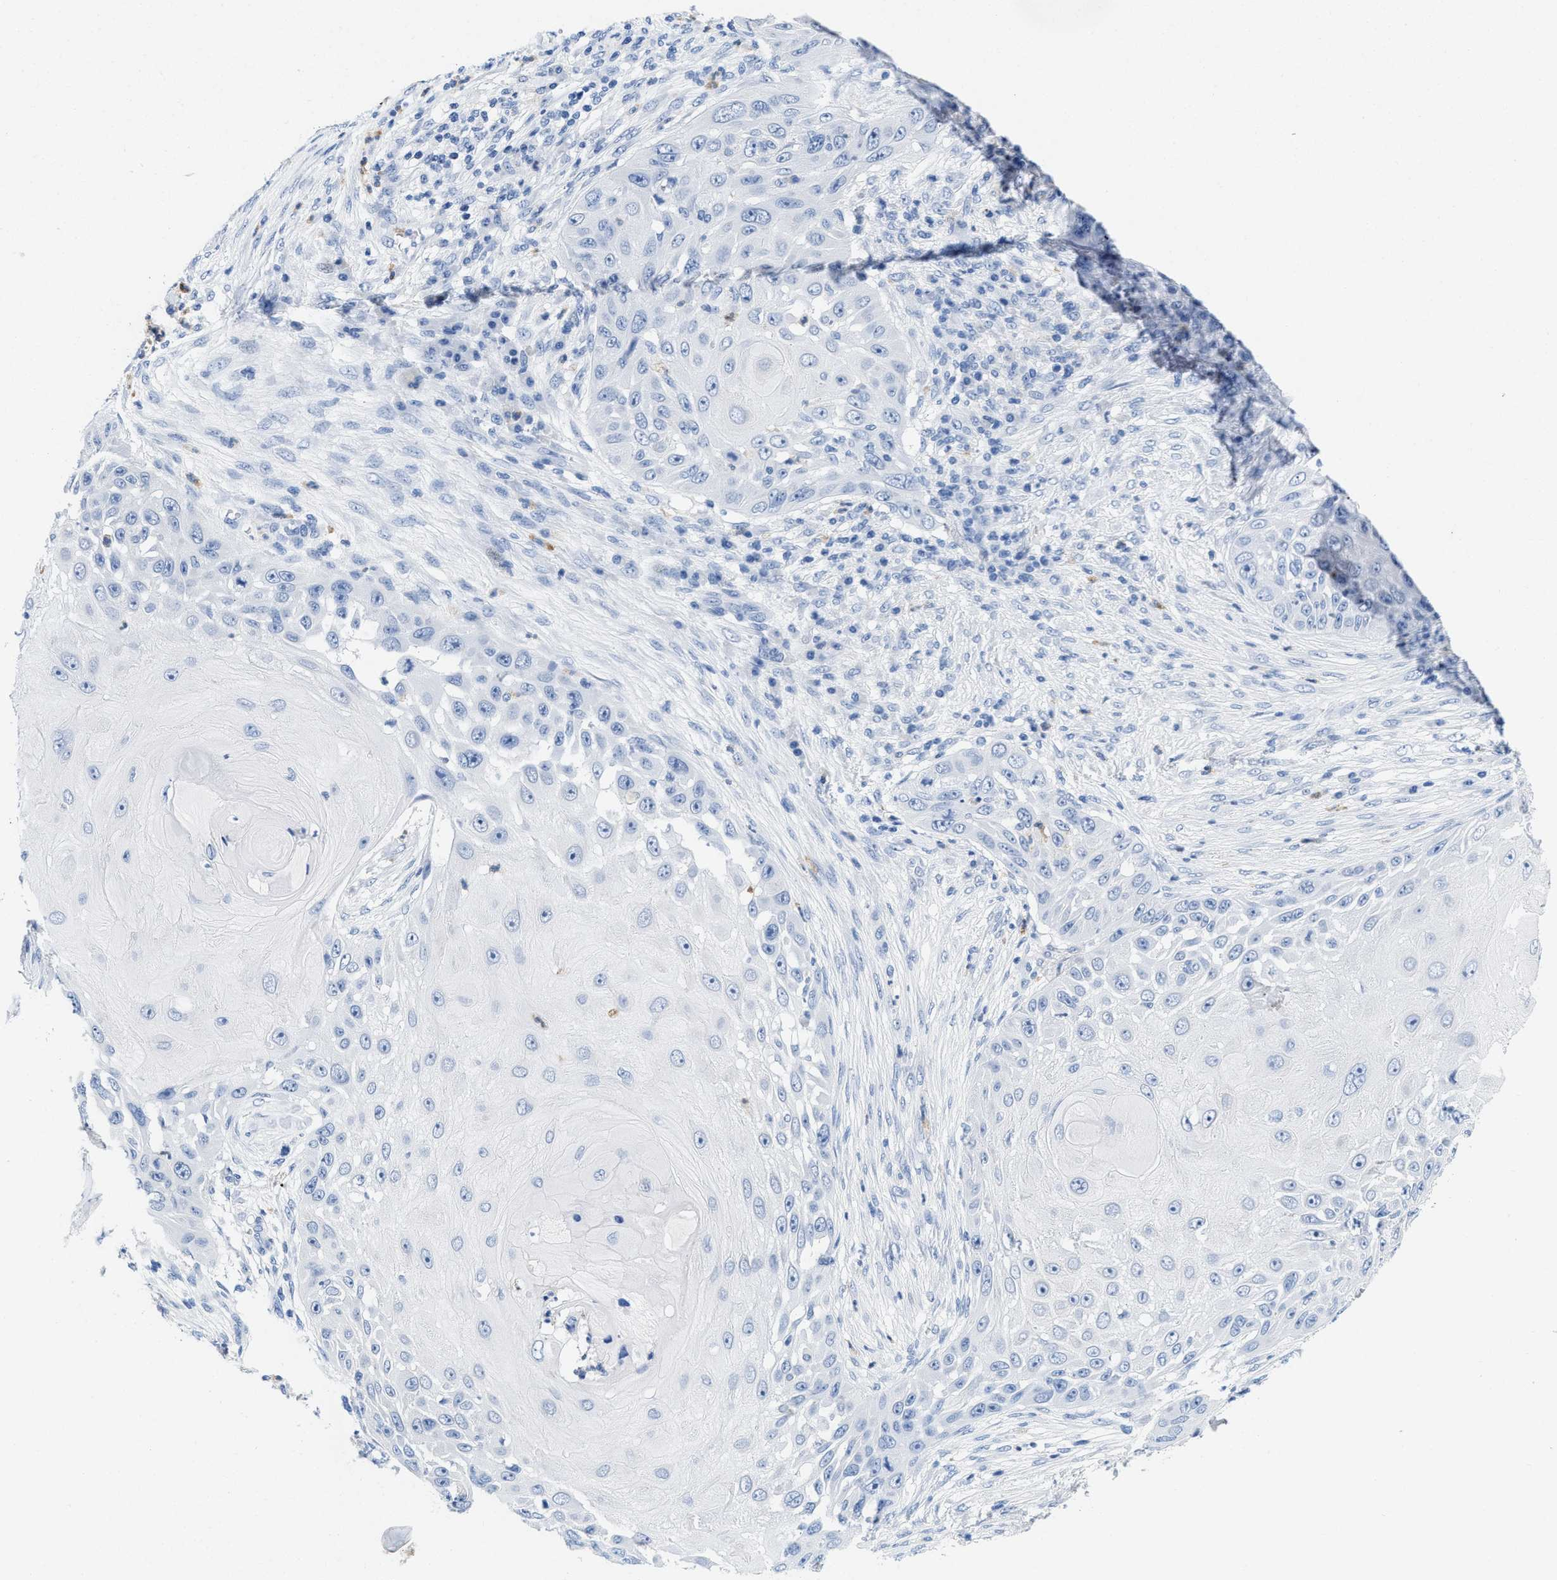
{"staining": {"intensity": "negative", "quantity": "none", "location": "none"}, "tissue": "skin cancer", "cell_type": "Tumor cells", "image_type": "cancer", "snomed": [{"axis": "morphology", "description": "Squamous cell carcinoma, NOS"}, {"axis": "topography", "description": "Skin"}], "caption": "Immunohistochemistry (IHC) of human squamous cell carcinoma (skin) exhibits no positivity in tumor cells. The staining was performed using DAB (3,3'-diaminobenzidine) to visualize the protein expression in brown, while the nuclei were stained in blue with hematoxylin (Magnification: 20x).", "gene": "CR1", "patient": {"sex": "female", "age": 44}}